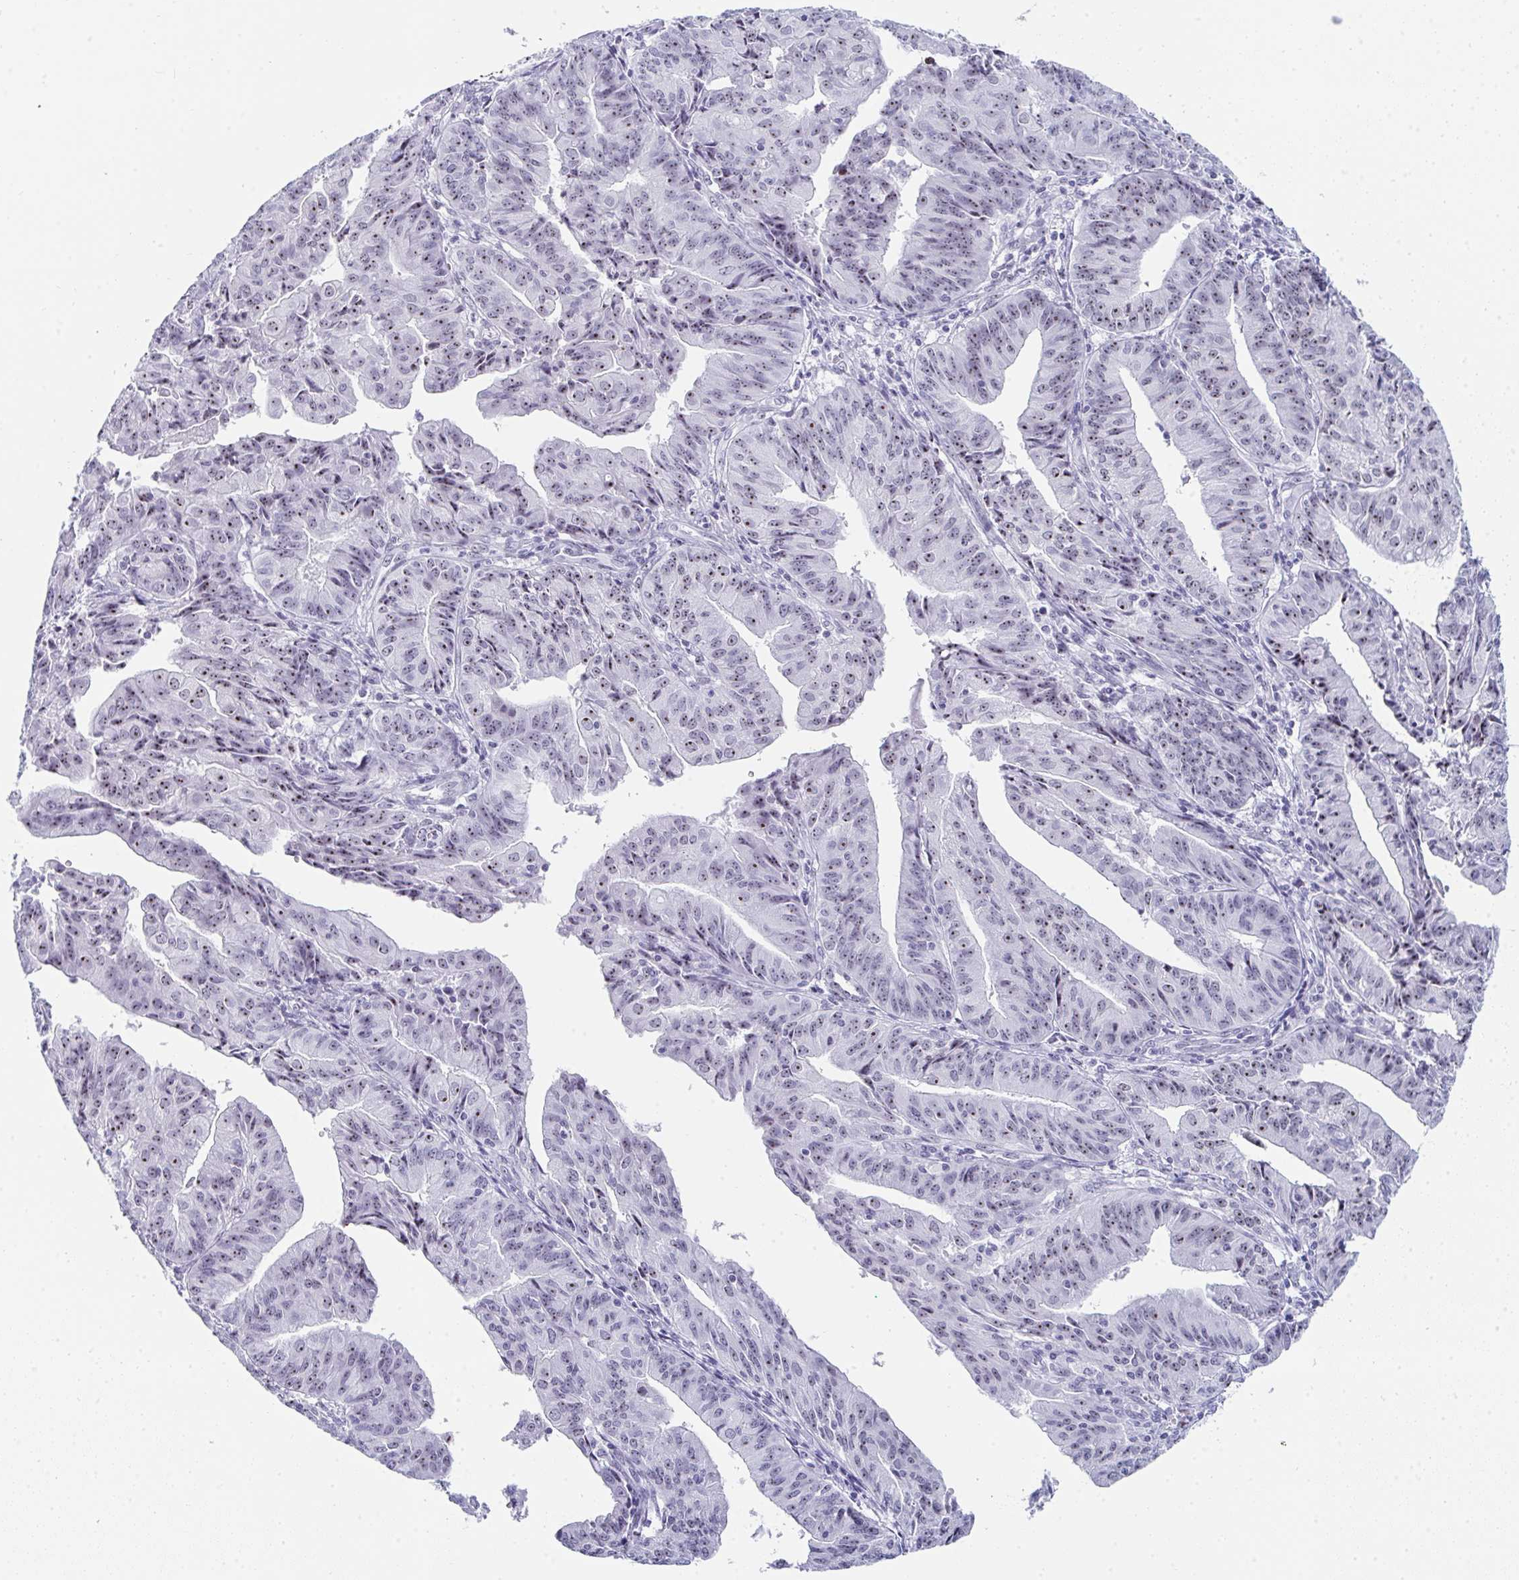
{"staining": {"intensity": "moderate", "quantity": ">75%", "location": "nuclear"}, "tissue": "endometrial cancer", "cell_type": "Tumor cells", "image_type": "cancer", "snomed": [{"axis": "morphology", "description": "Adenocarcinoma, NOS"}, {"axis": "topography", "description": "Endometrium"}], "caption": "Protein staining of endometrial cancer tissue shows moderate nuclear staining in about >75% of tumor cells.", "gene": "NOP10", "patient": {"sex": "female", "age": 56}}